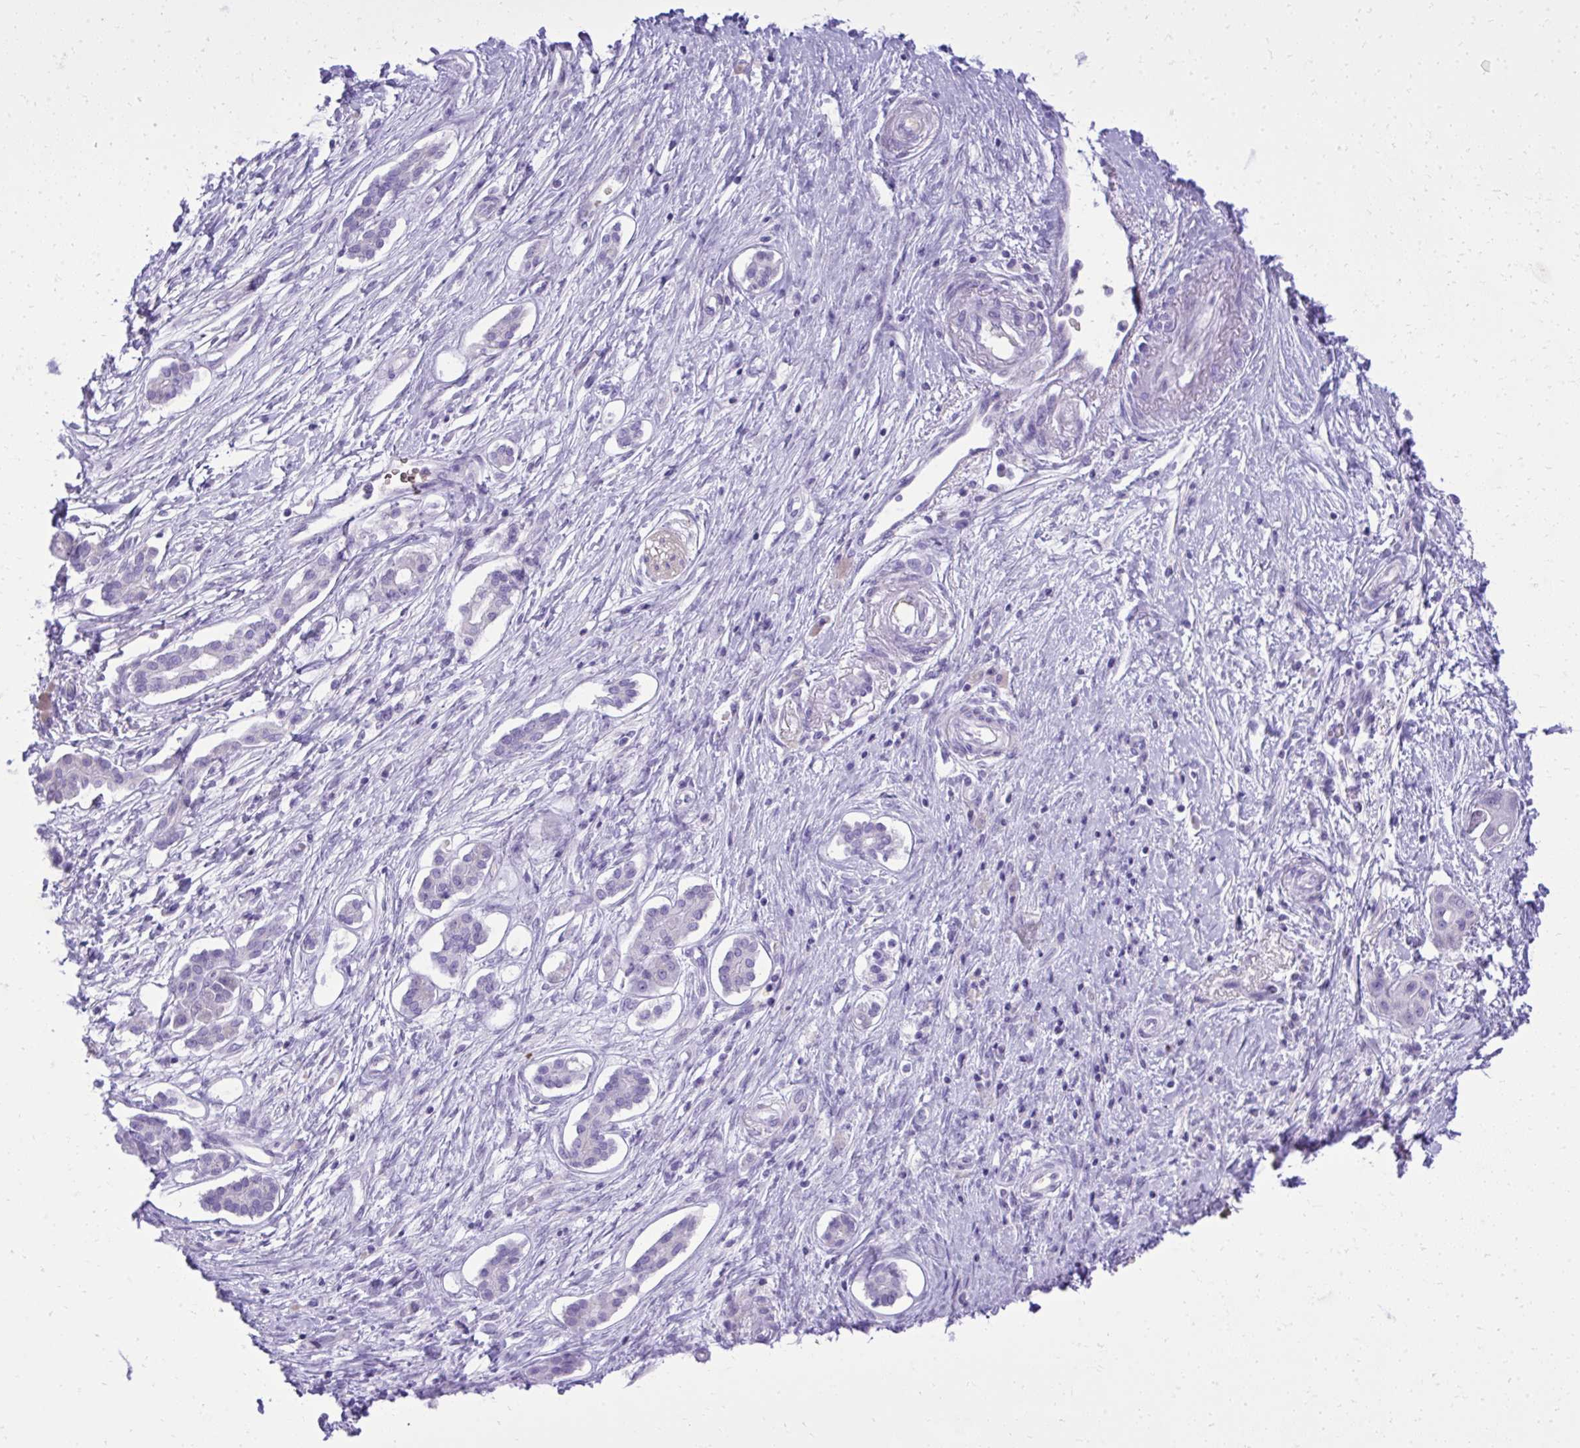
{"staining": {"intensity": "negative", "quantity": "none", "location": "none"}, "tissue": "pancreatic cancer", "cell_type": "Tumor cells", "image_type": "cancer", "snomed": [{"axis": "morphology", "description": "Adenocarcinoma, NOS"}, {"axis": "topography", "description": "Pancreas"}], "caption": "Immunohistochemistry (IHC) image of human adenocarcinoma (pancreatic) stained for a protein (brown), which displays no staining in tumor cells. (DAB (3,3'-diaminobenzidine) IHC, high magnification).", "gene": "PITPNM3", "patient": {"sex": "male", "age": 68}}